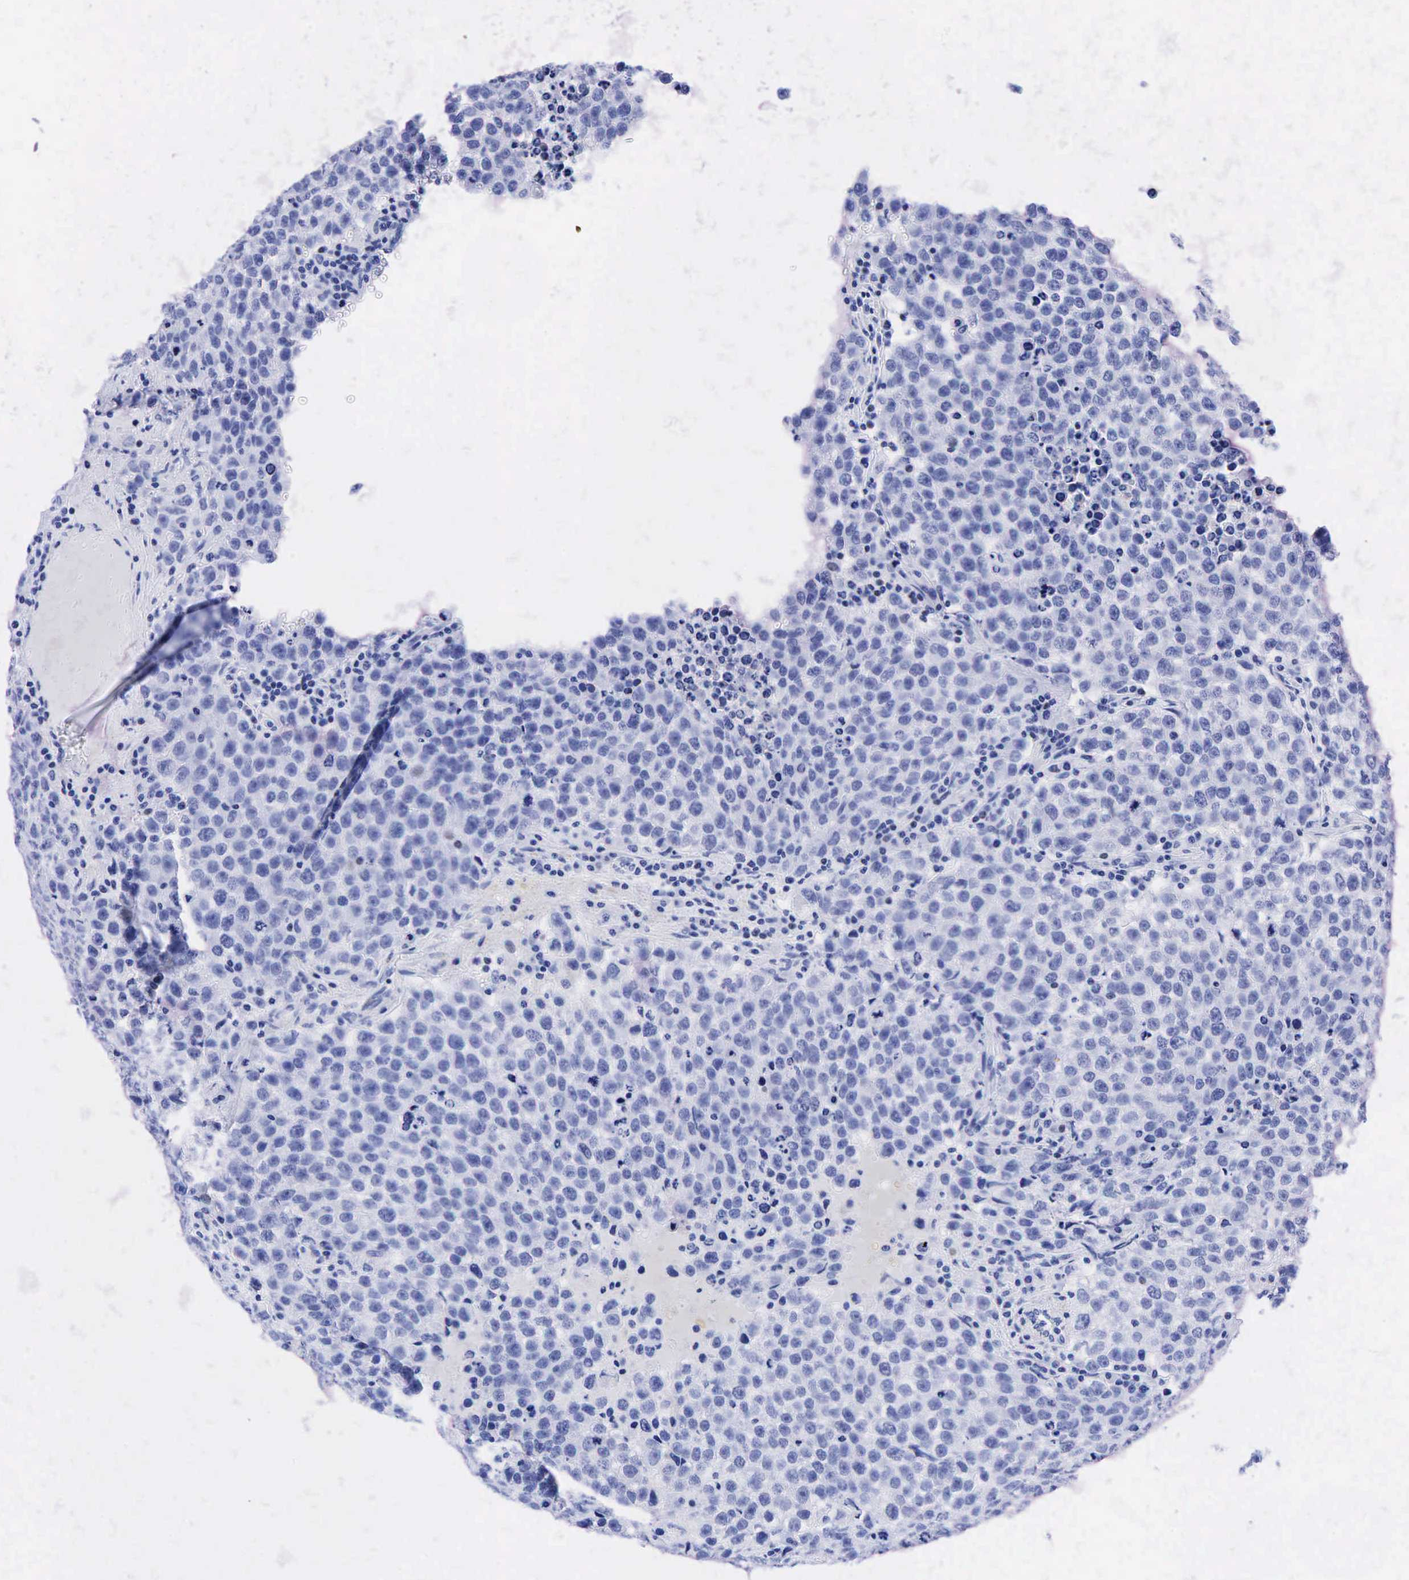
{"staining": {"intensity": "negative", "quantity": "none", "location": "none"}, "tissue": "testis cancer", "cell_type": "Tumor cells", "image_type": "cancer", "snomed": [{"axis": "morphology", "description": "Seminoma, NOS"}, {"axis": "topography", "description": "Testis"}], "caption": "Tumor cells are negative for protein expression in human seminoma (testis).", "gene": "CEACAM5", "patient": {"sex": "male", "age": 36}}